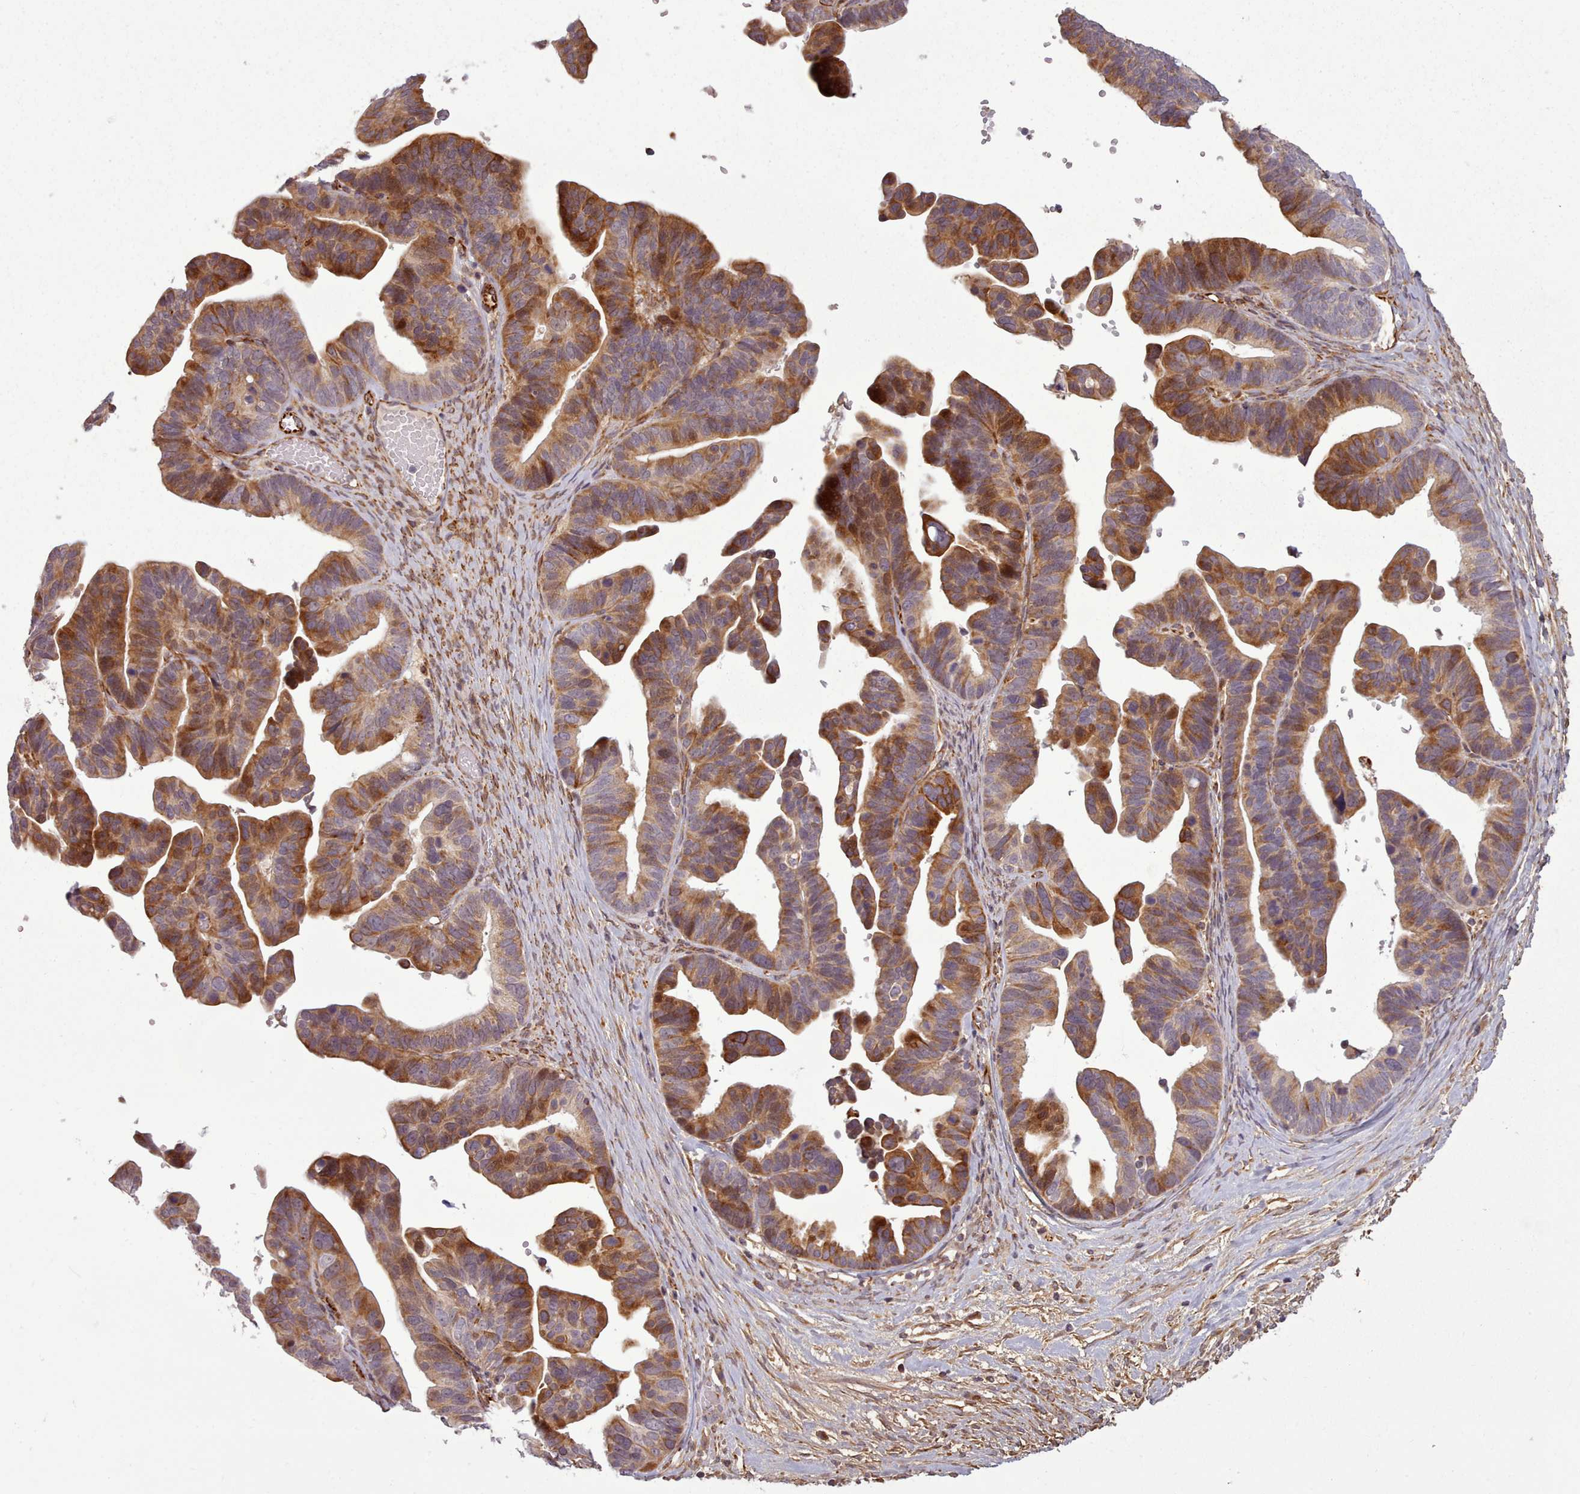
{"staining": {"intensity": "strong", "quantity": ">75%", "location": "cytoplasmic/membranous,nuclear"}, "tissue": "ovarian cancer", "cell_type": "Tumor cells", "image_type": "cancer", "snomed": [{"axis": "morphology", "description": "Cystadenocarcinoma, serous, NOS"}, {"axis": "topography", "description": "Ovary"}], "caption": "Immunohistochemical staining of ovarian serous cystadenocarcinoma reveals strong cytoplasmic/membranous and nuclear protein expression in approximately >75% of tumor cells. The staining was performed using DAB to visualize the protein expression in brown, while the nuclei were stained in blue with hematoxylin (Magnification: 20x).", "gene": "GBGT1", "patient": {"sex": "female", "age": 56}}